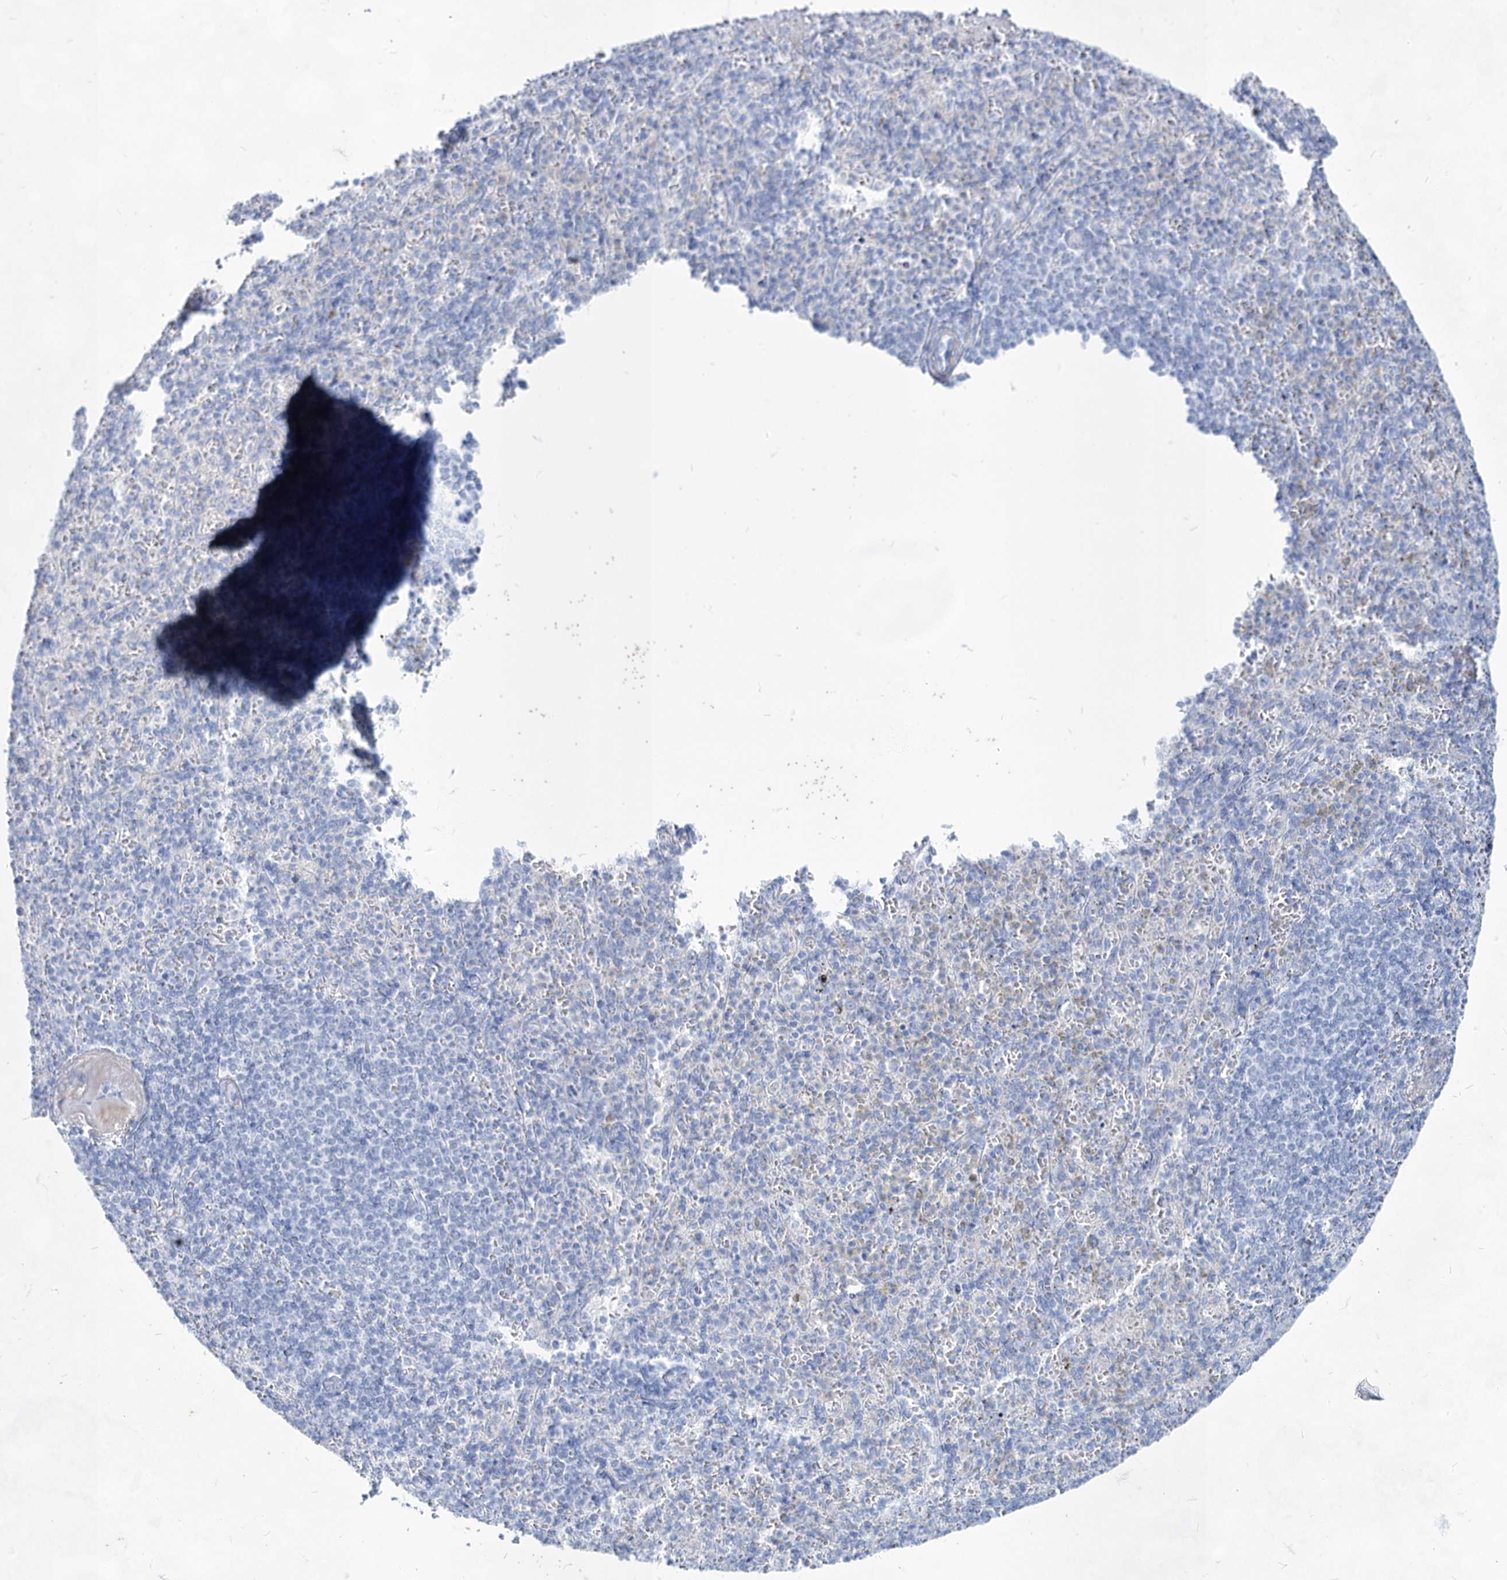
{"staining": {"intensity": "negative", "quantity": "none", "location": "none"}, "tissue": "spleen", "cell_type": "Cells in red pulp", "image_type": "normal", "snomed": [{"axis": "morphology", "description": "Normal tissue, NOS"}, {"axis": "topography", "description": "Spleen"}], "caption": "Micrograph shows no significant protein positivity in cells in red pulp of benign spleen.", "gene": "ACRV1", "patient": {"sex": "female", "age": 74}}